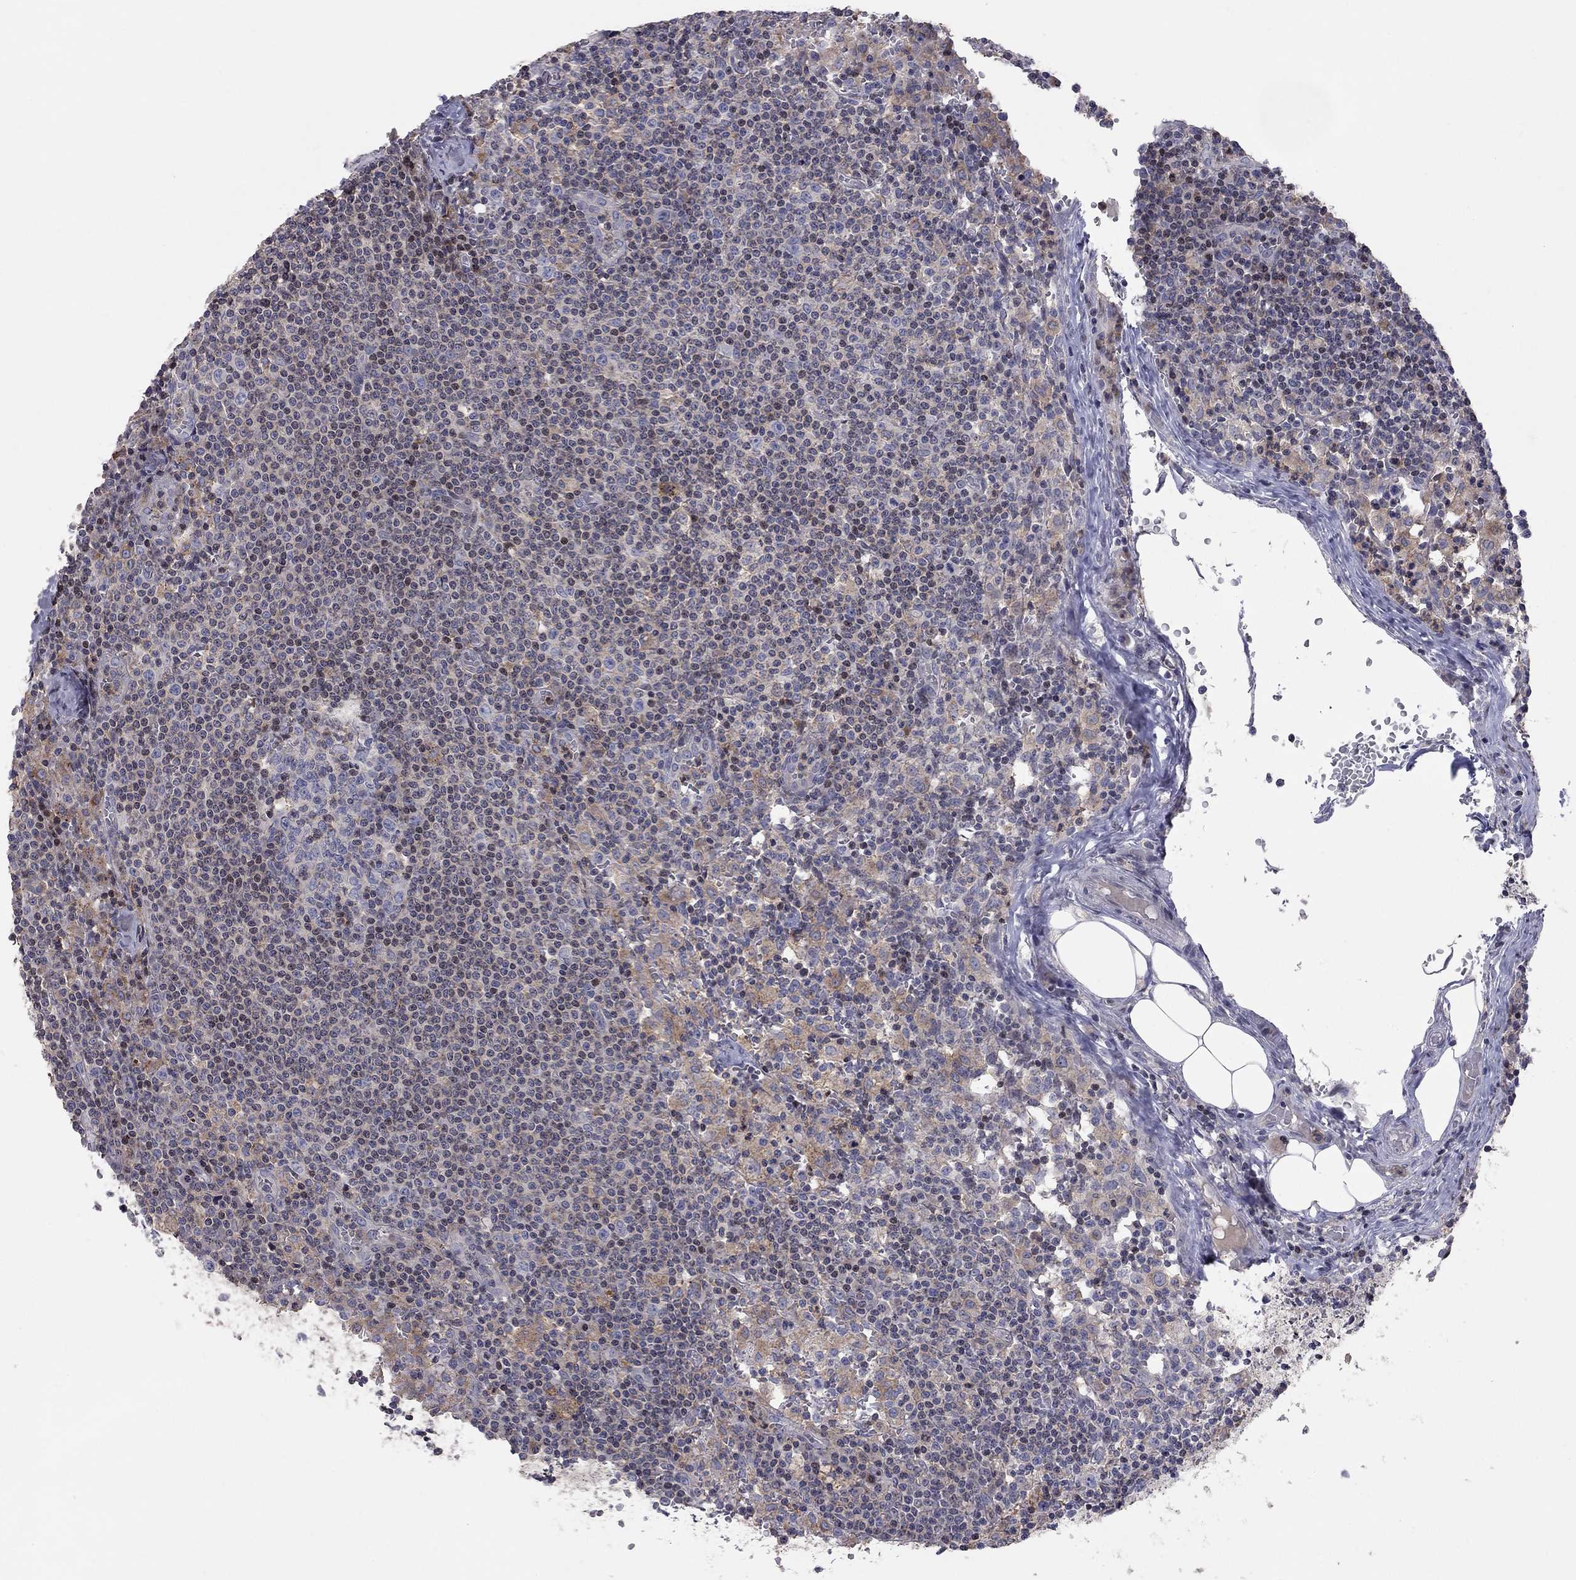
{"staining": {"intensity": "negative", "quantity": "none", "location": "none"}, "tissue": "lymph node", "cell_type": "Germinal center cells", "image_type": "normal", "snomed": [{"axis": "morphology", "description": "Normal tissue, NOS"}, {"axis": "topography", "description": "Lymph node"}], "caption": "An immunohistochemistry (IHC) histopathology image of benign lymph node is shown. There is no staining in germinal center cells of lymph node. (DAB (3,3'-diaminobenzidine) IHC visualized using brightfield microscopy, high magnification).", "gene": "ERN2", "patient": {"sex": "male", "age": 62}}